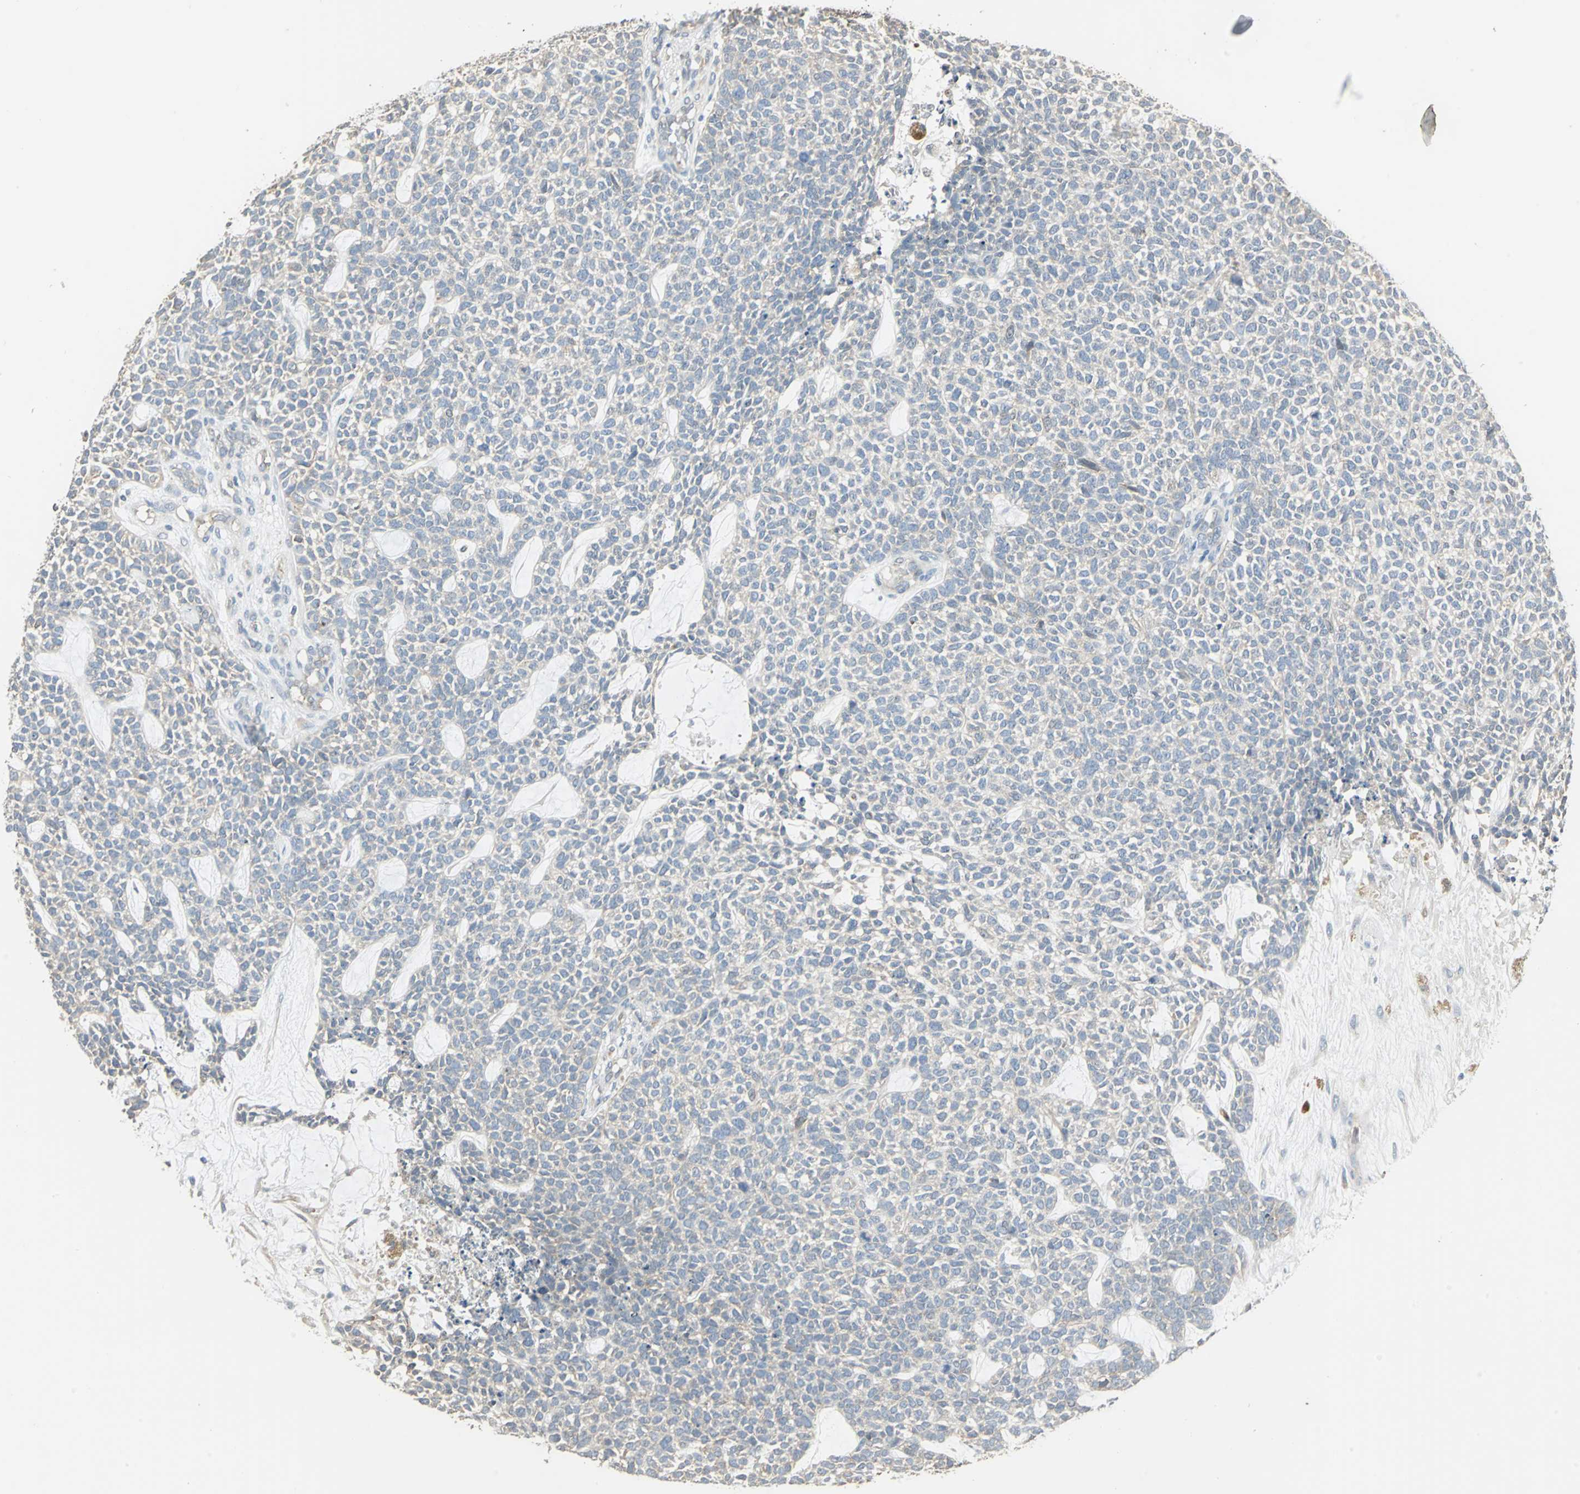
{"staining": {"intensity": "weak", "quantity": "<25%", "location": "cytoplasmic/membranous"}, "tissue": "skin cancer", "cell_type": "Tumor cells", "image_type": "cancer", "snomed": [{"axis": "morphology", "description": "Basal cell carcinoma"}, {"axis": "topography", "description": "Skin"}], "caption": "Photomicrograph shows no significant protein positivity in tumor cells of skin cancer. The staining was performed using DAB to visualize the protein expression in brown, while the nuclei were stained in blue with hematoxylin (Magnification: 20x).", "gene": "RAPGEF1", "patient": {"sex": "female", "age": 84}}